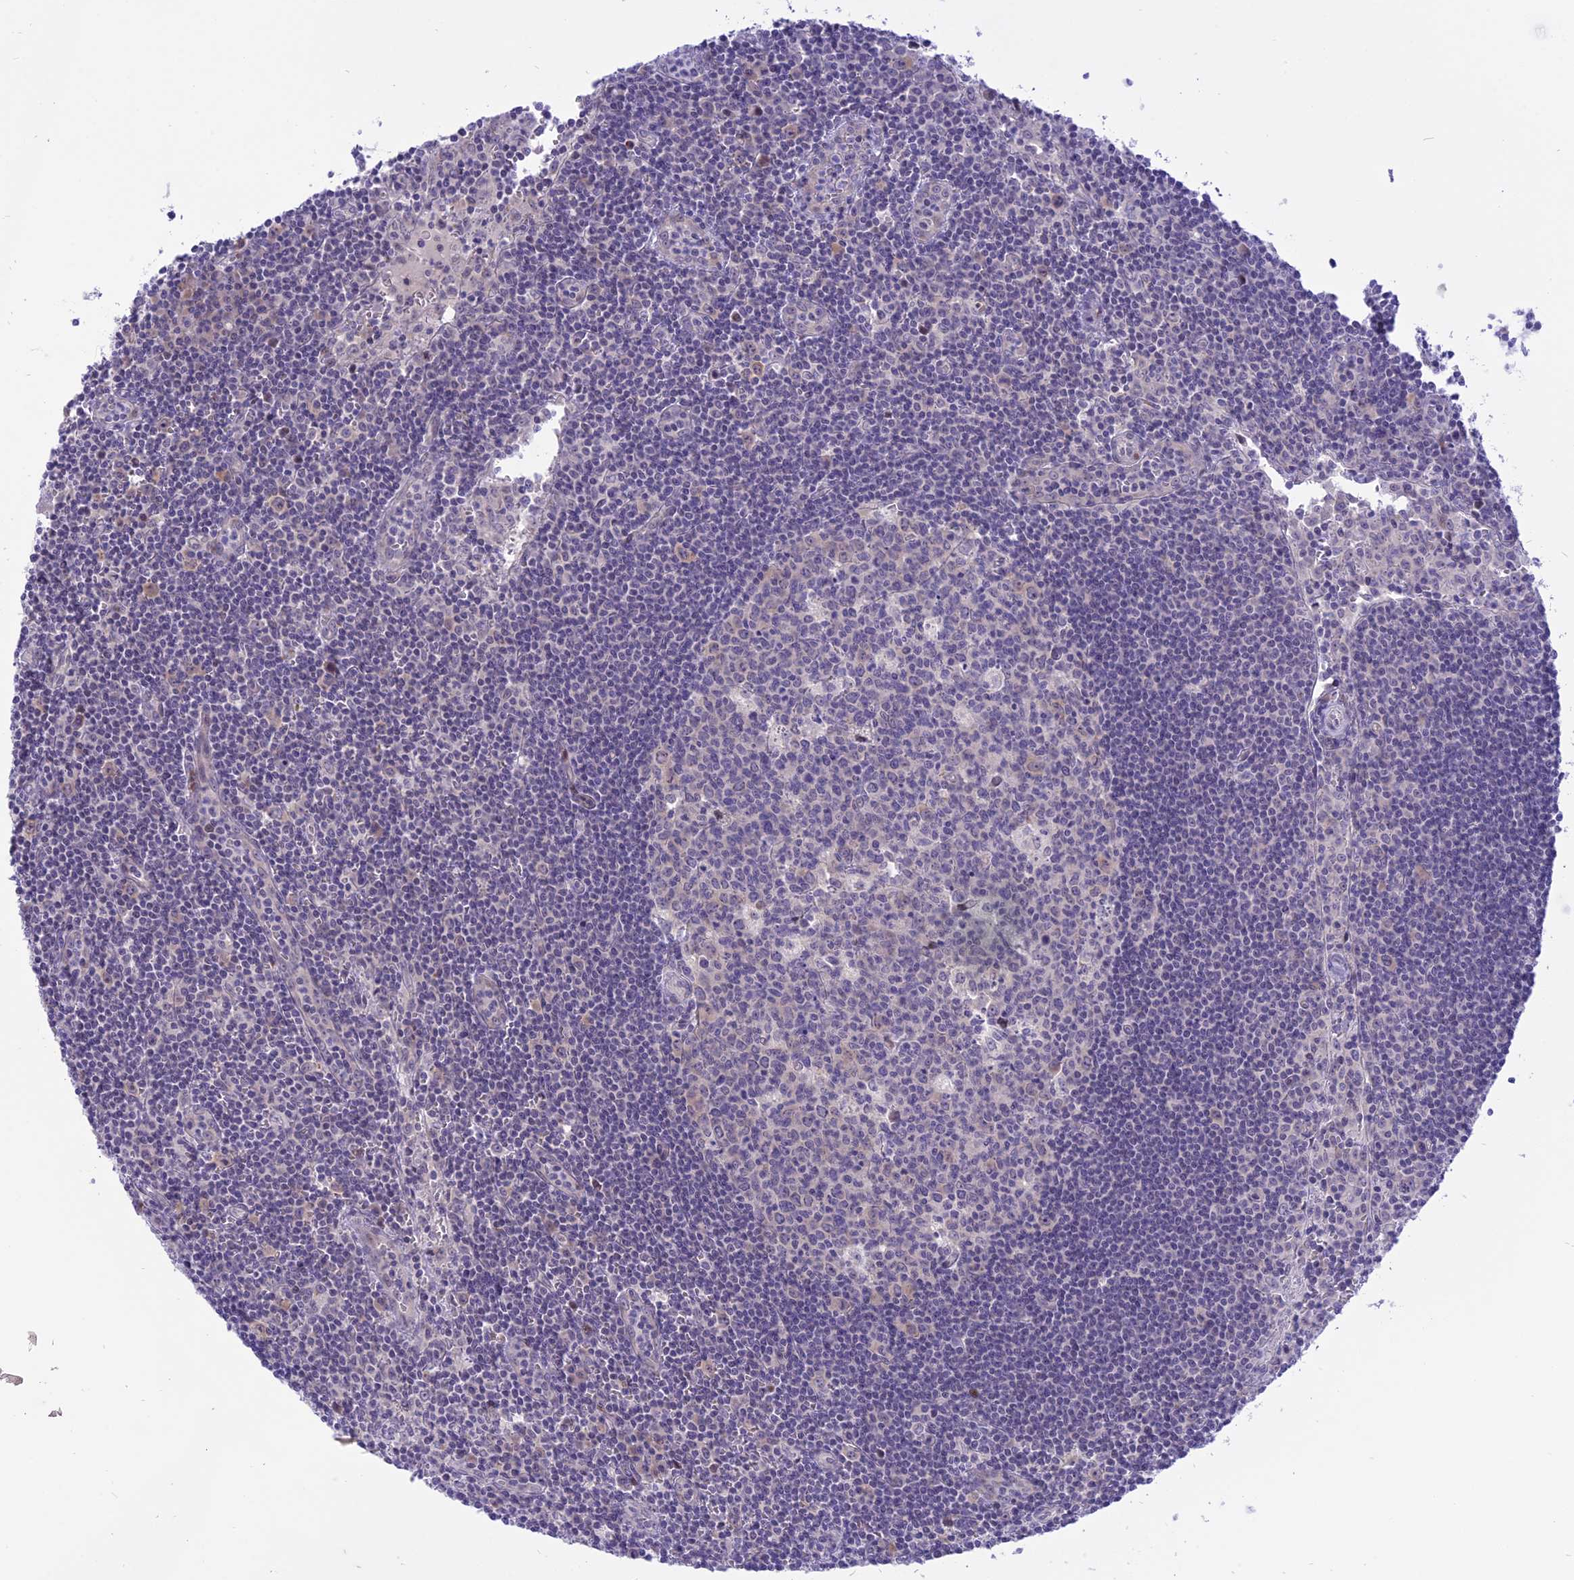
{"staining": {"intensity": "weak", "quantity": "25%-75%", "location": "nuclear"}, "tissue": "lymph node", "cell_type": "Germinal center cells", "image_type": "normal", "snomed": [{"axis": "morphology", "description": "Normal tissue, NOS"}, {"axis": "topography", "description": "Lymph node"}], "caption": "IHC of unremarkable human lymph node demonstrates low levels of weak nuclear positivity in about 25%-75% of germinal center cells.", "gene": "ZNF837", "patient": {"sex": "female", "age": 32}}